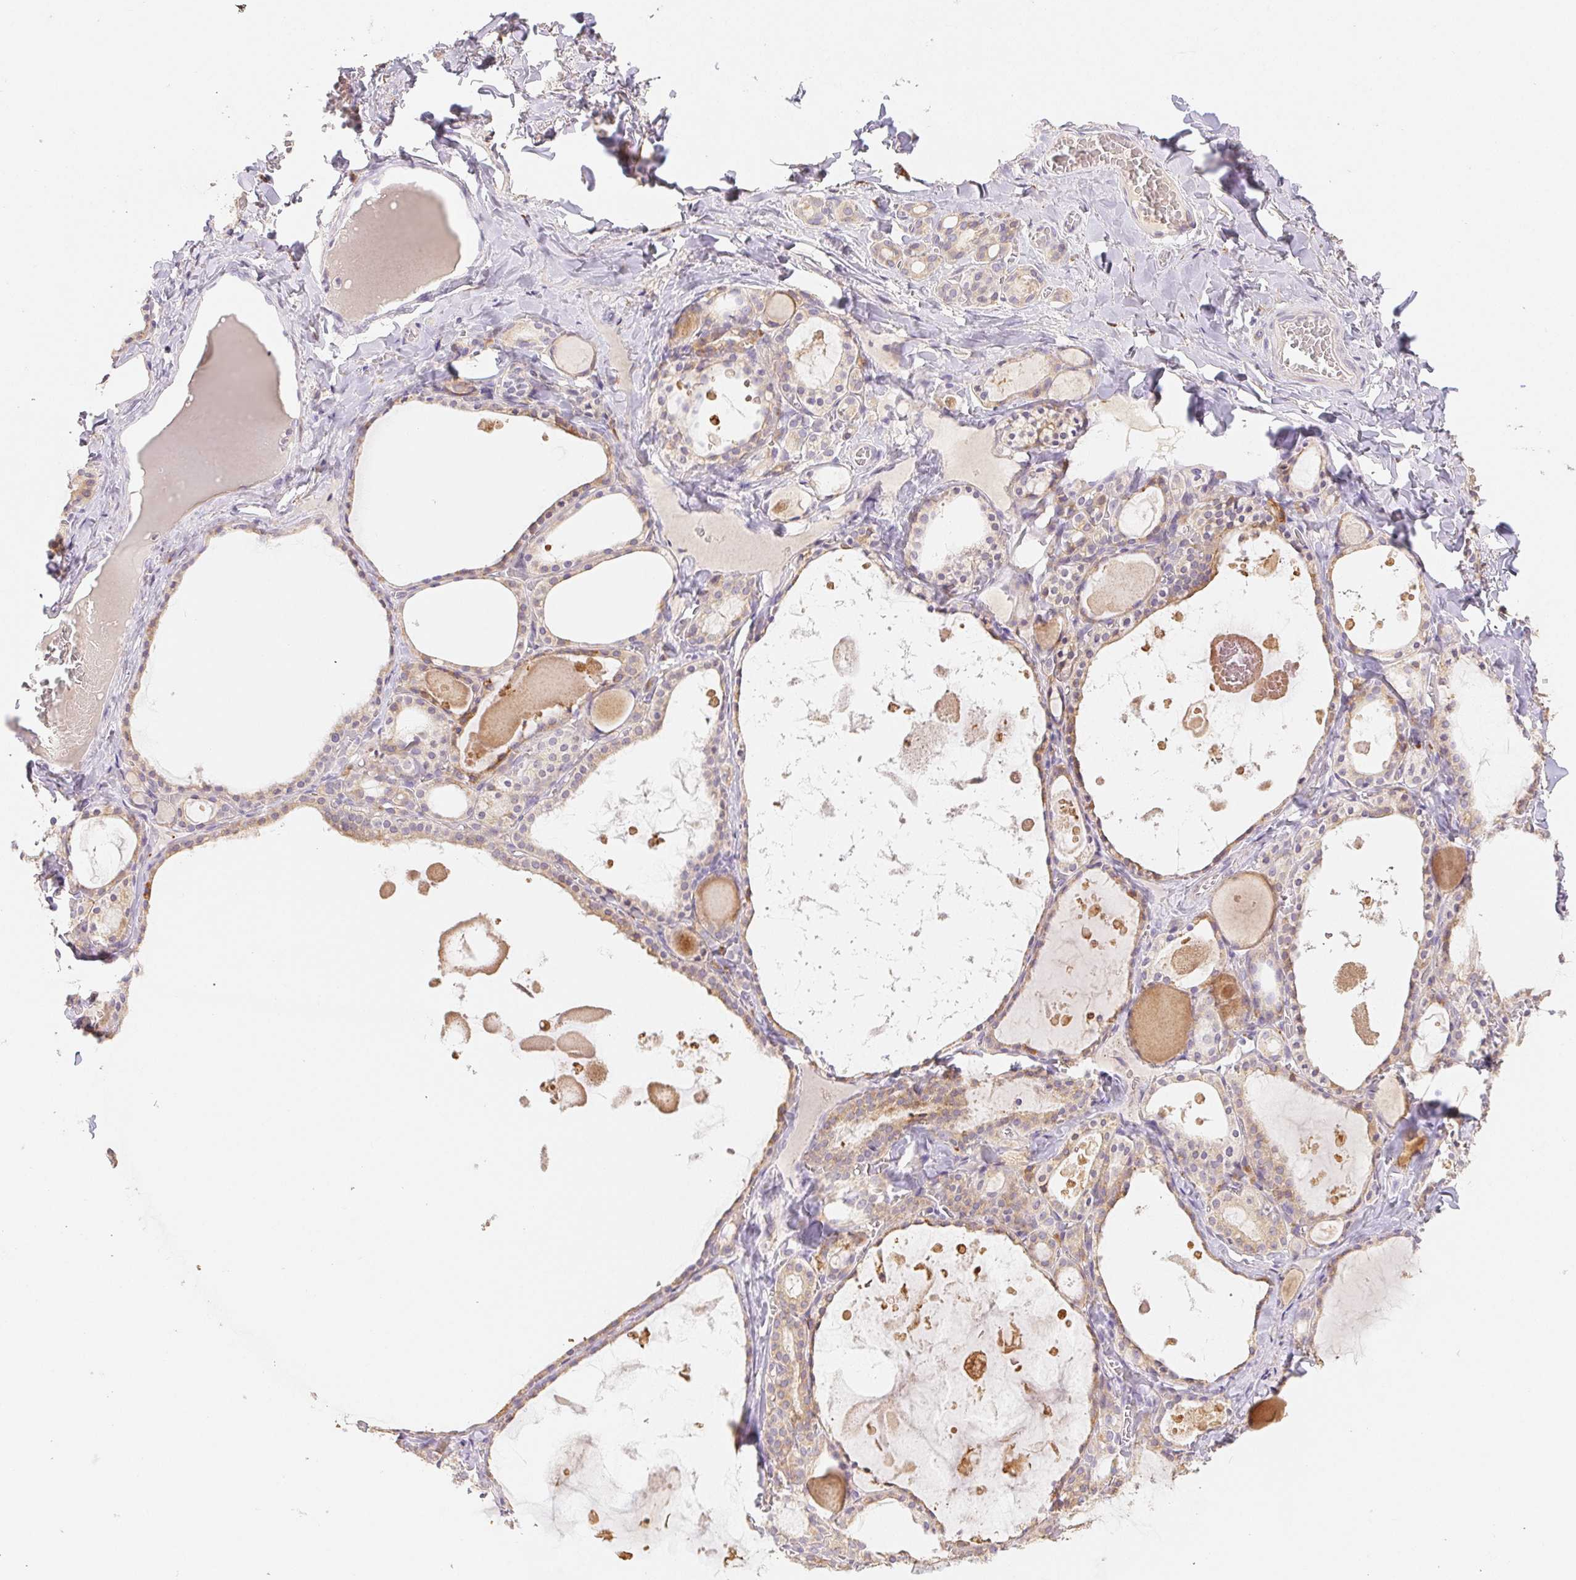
{"staining": {"intensity": "weak", "quantity": ">75%", "location": "cytoplasmic/membranous"}, "tissue": "thyroid gland", "cell_type": "Glandular cells", "image_type": "normal", "snomed": [{"axis": "morphology", "description": "Normal tissue, NOS"}, {"axis": "topography", "description": "Thyroid gland"}], "caption": "This photomicrograph shows immunohistochemistry (IHC) staining of benign thyroid gland, with low weak cytoplasmic/membranous expression in approximately >75% of glandular cells.", "gene": "ACVR1B", "patient": {"sex": "male", "age": 56}}